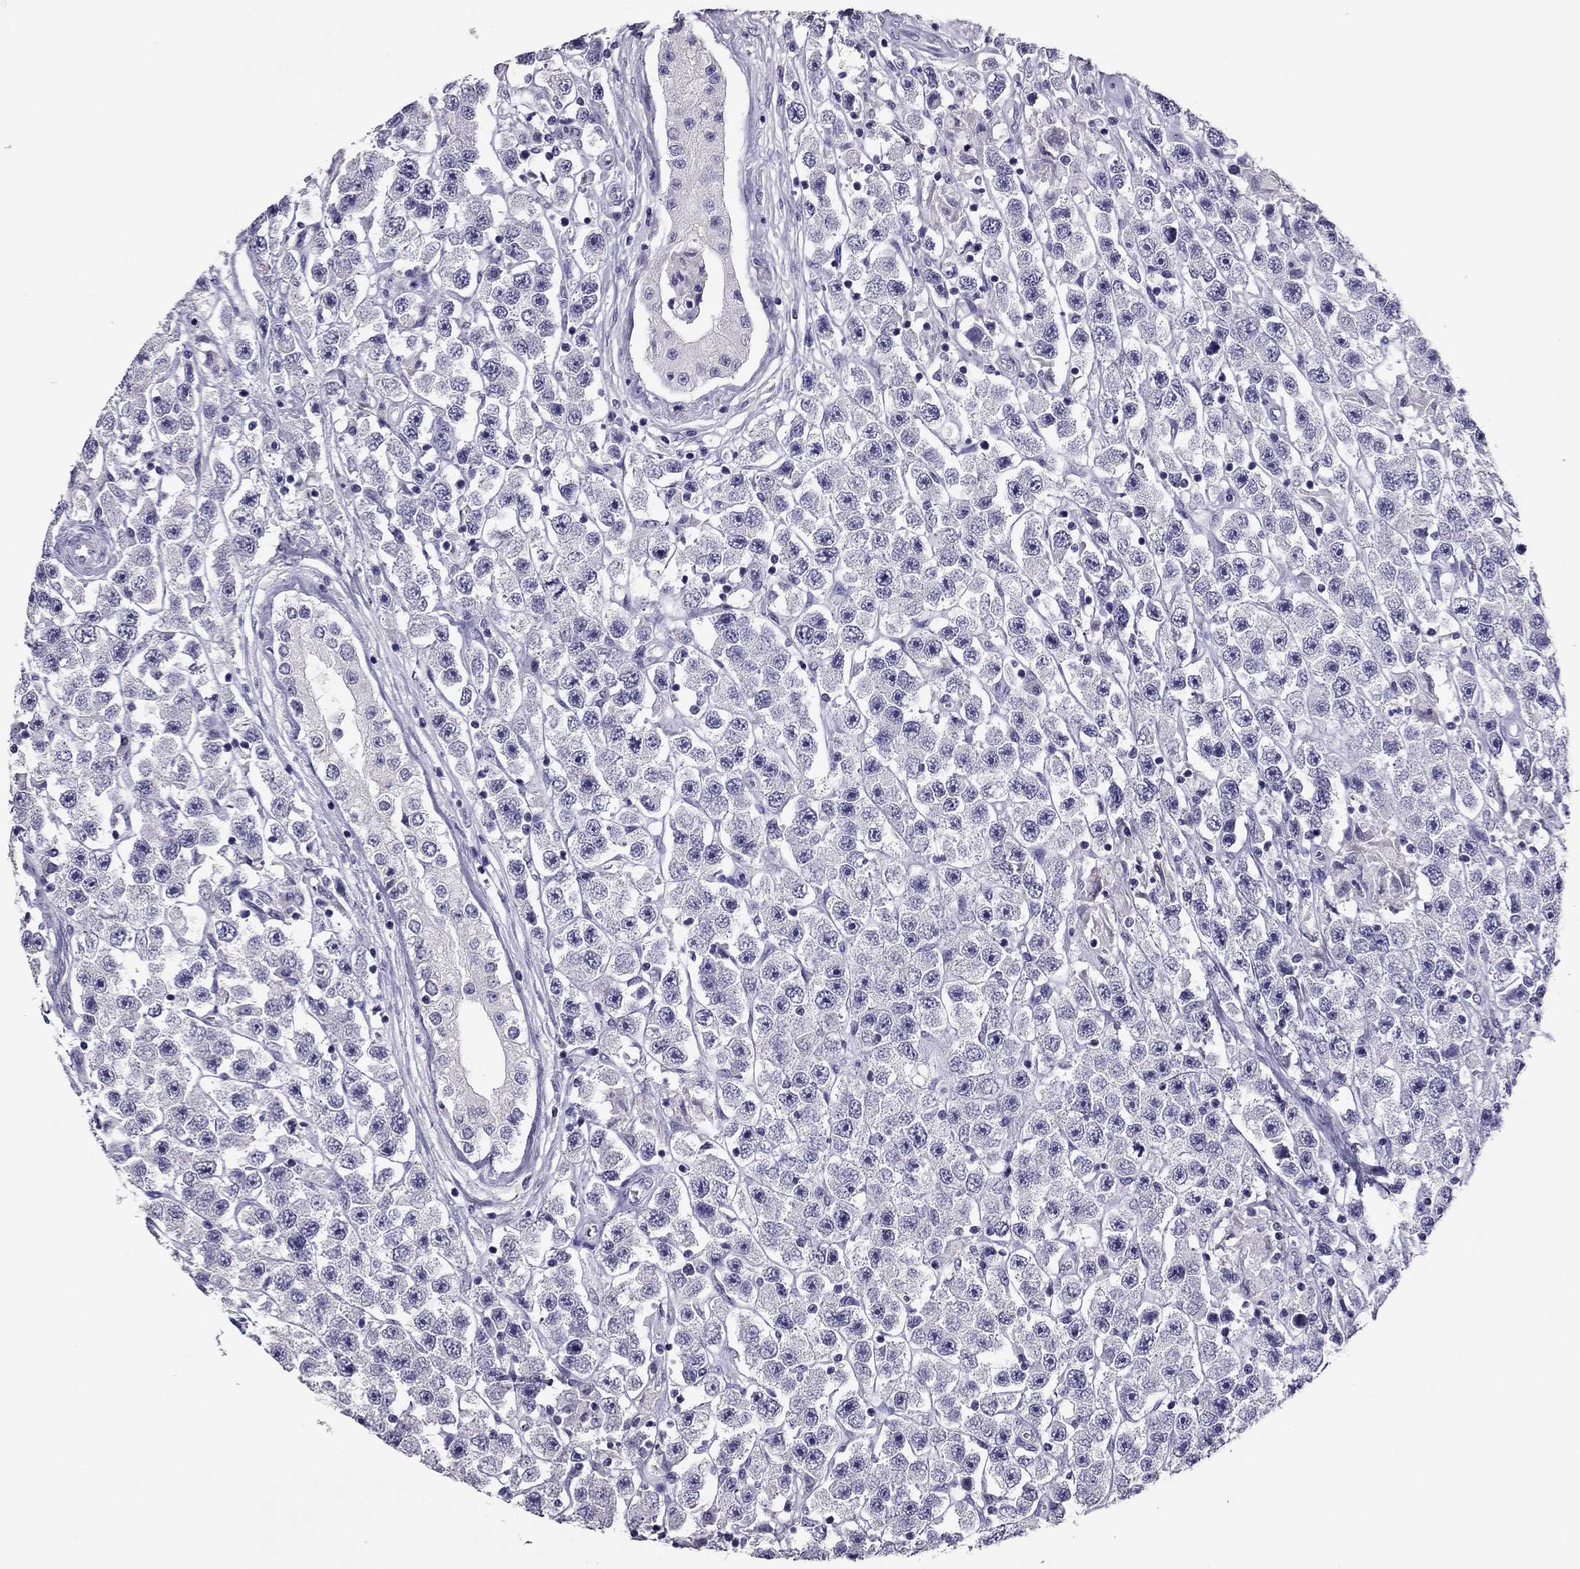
{"staining": {"intensity": "negative", "quantity": "none", "location": "none"}, "tissue": "testis cancer", "cell_type": "Tumor cells", "image_type": "cancer", "snomed": [{"axis": "morphology", "description": "Seminoma, NOS"}, {"axis": "topography", "description": "Testis"}], "caption": "Protein analysis of testis cancer exhibits no significant expression in tumor cells.", "gene": "RHO", "patient": {"sex": "male", "age": 45}}